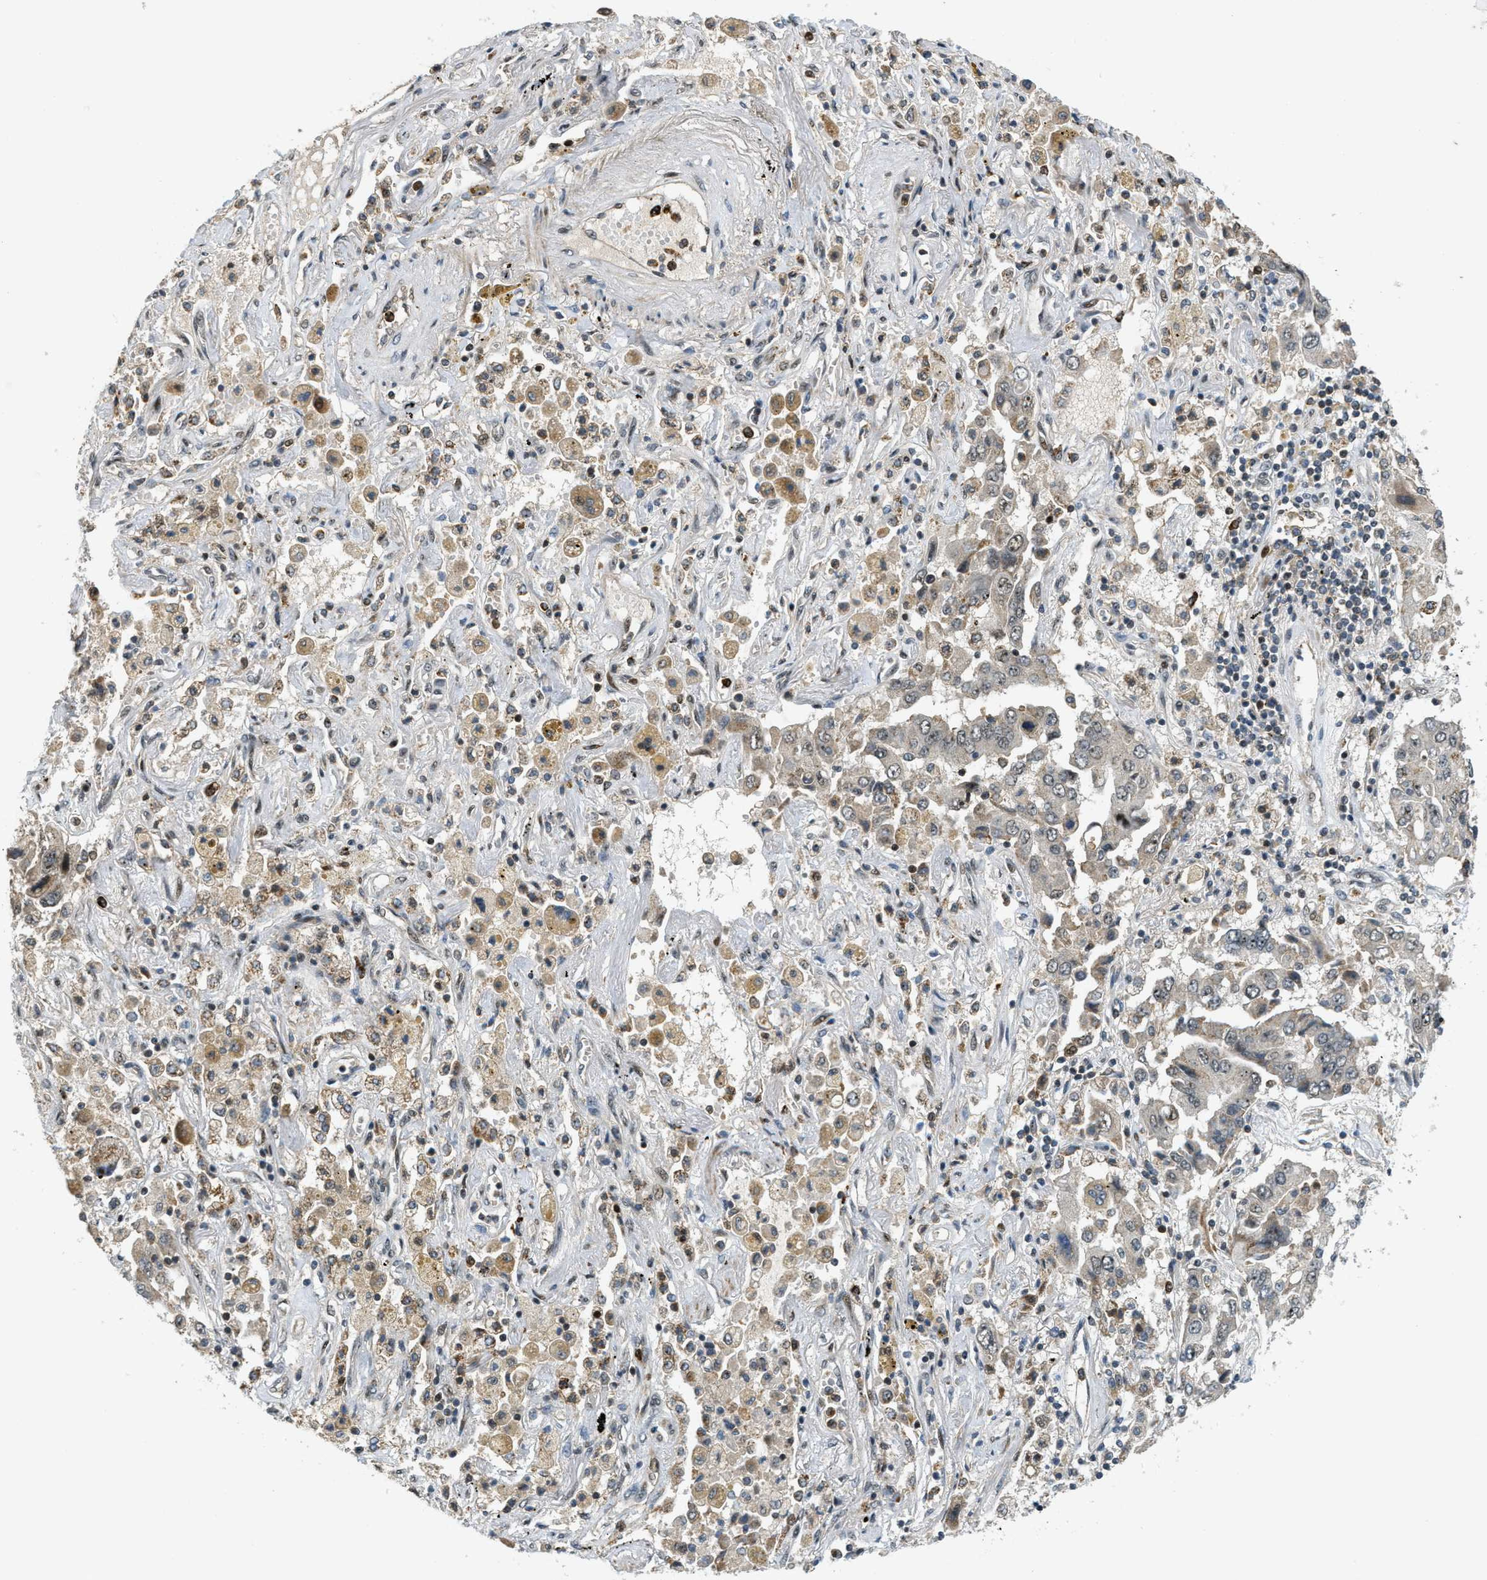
{"staining": {"intensity": "negative", "quantity": "none", "location": "none"}, "tissue": "lung cancer", "cell_type": "Tumor cells", "image_type": "cancer", "snomed": [{"axis": "morphology", "description": "Adenocarcinoma, NOS"}, {"axis": "topography", "description": "Lung"}], "caption": "Image shows no significant protein staining in tumor cells of lung cancer. (DAB (3,3'-diaminobenzidine) immunohistochemistry visualized using brightfield microscopy, high magnification).", "gene": "TRAPPC14", "patient": {"sex": "female", "age": 65}}